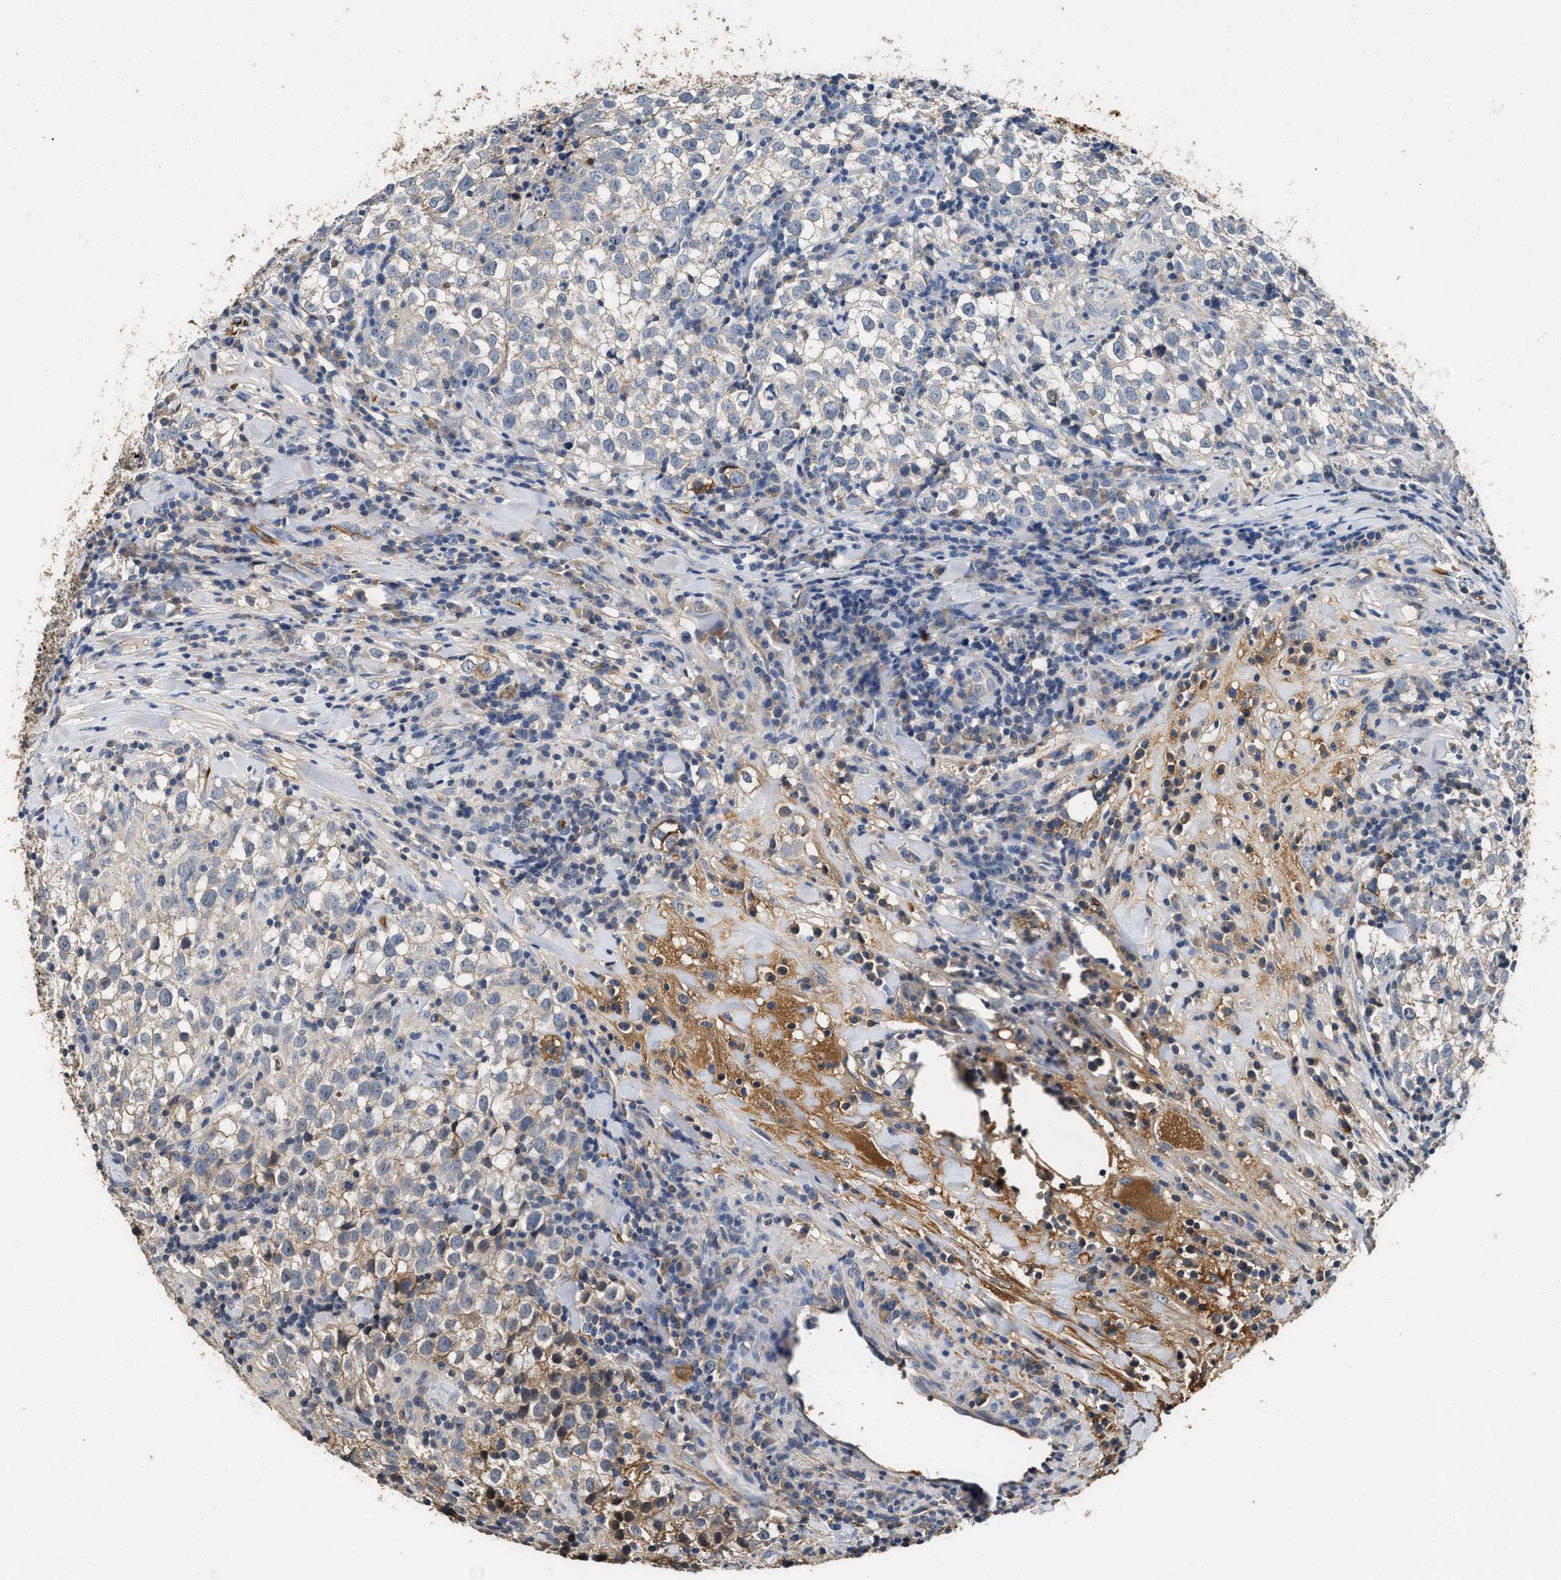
{"staining": {"intensity": "weak", "quantity": "<25%", "location": "cytoplasmic/membranous"}, "tissue": "testis cancer", "cell_type": "Tumor cells", "image_type": "cancer", "snomed": [{"axis": "morphology", "description": "Seminoma, NOS"}, {"axis": "morphology", "description": "Carcinoma, Embryonal, NOS"}, {"axis": "topography", "description": "Testis"}], "caption": "IHC image of seminoma (testis) stained for a protein (brown), which shows no expression in tumor cells. The staining is performed using DAB (3,3'-diaminobenzidine) brown chromogen with nuclei counter-stained in using hematoxylin.", "gene": "C3", "patient": {"sex": "male", "age": 36}}